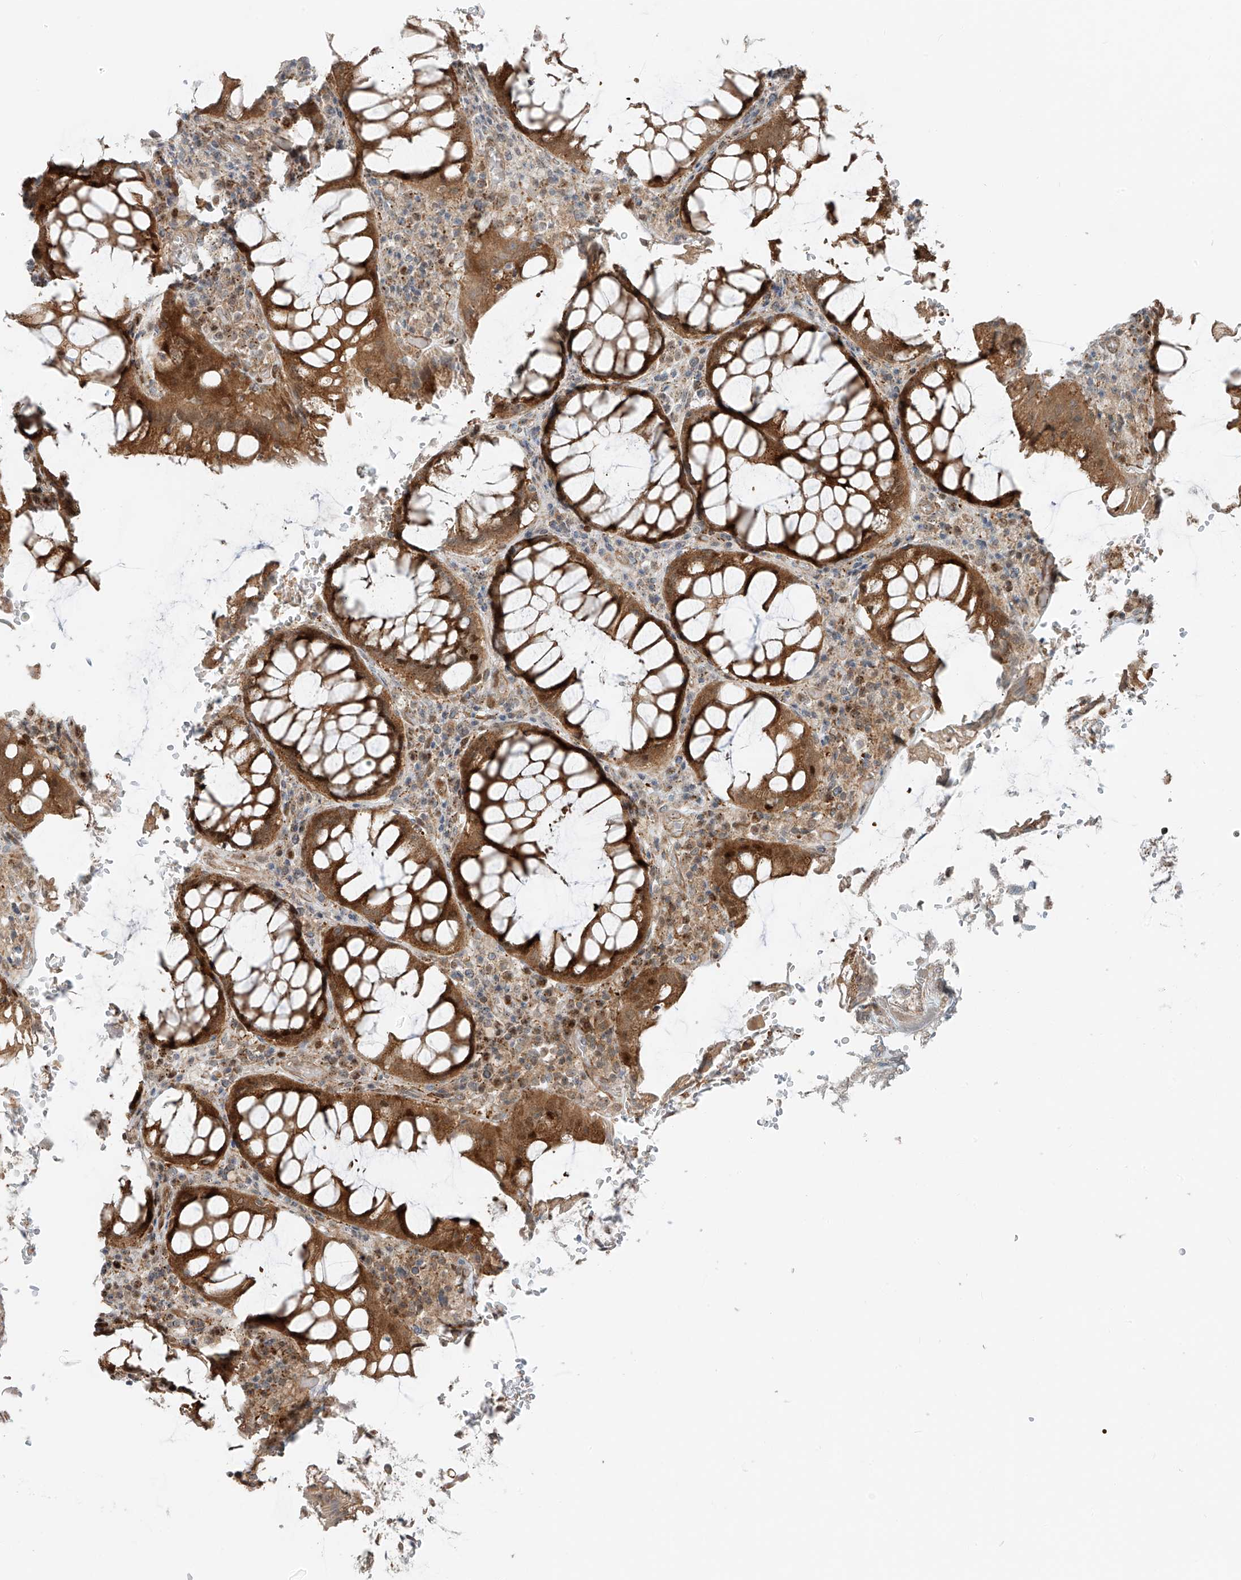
{"staining": {"intensity": "strong", "quantity": ">75%", "location": "cytoplasmic/membranous"}, "tissue": "rectum", "cell_type": "Glandular cells", "image_type": "normal", "snomed": [{"axis": "morphology", "description": "Normal tissue, NOS"}, {"axis": "topography", "description": "Rectum"}], "caption": "DAB immunohistochemical staining of benign human rectum reveals strong cytoplasmic/membranous protein staining in about >75% of glandular cells. Immunohistochemistry stains the protein in brown and the nuclei are stained blue.", "gene": "USP48", "patient": {"sex": "male", "age": 64}}